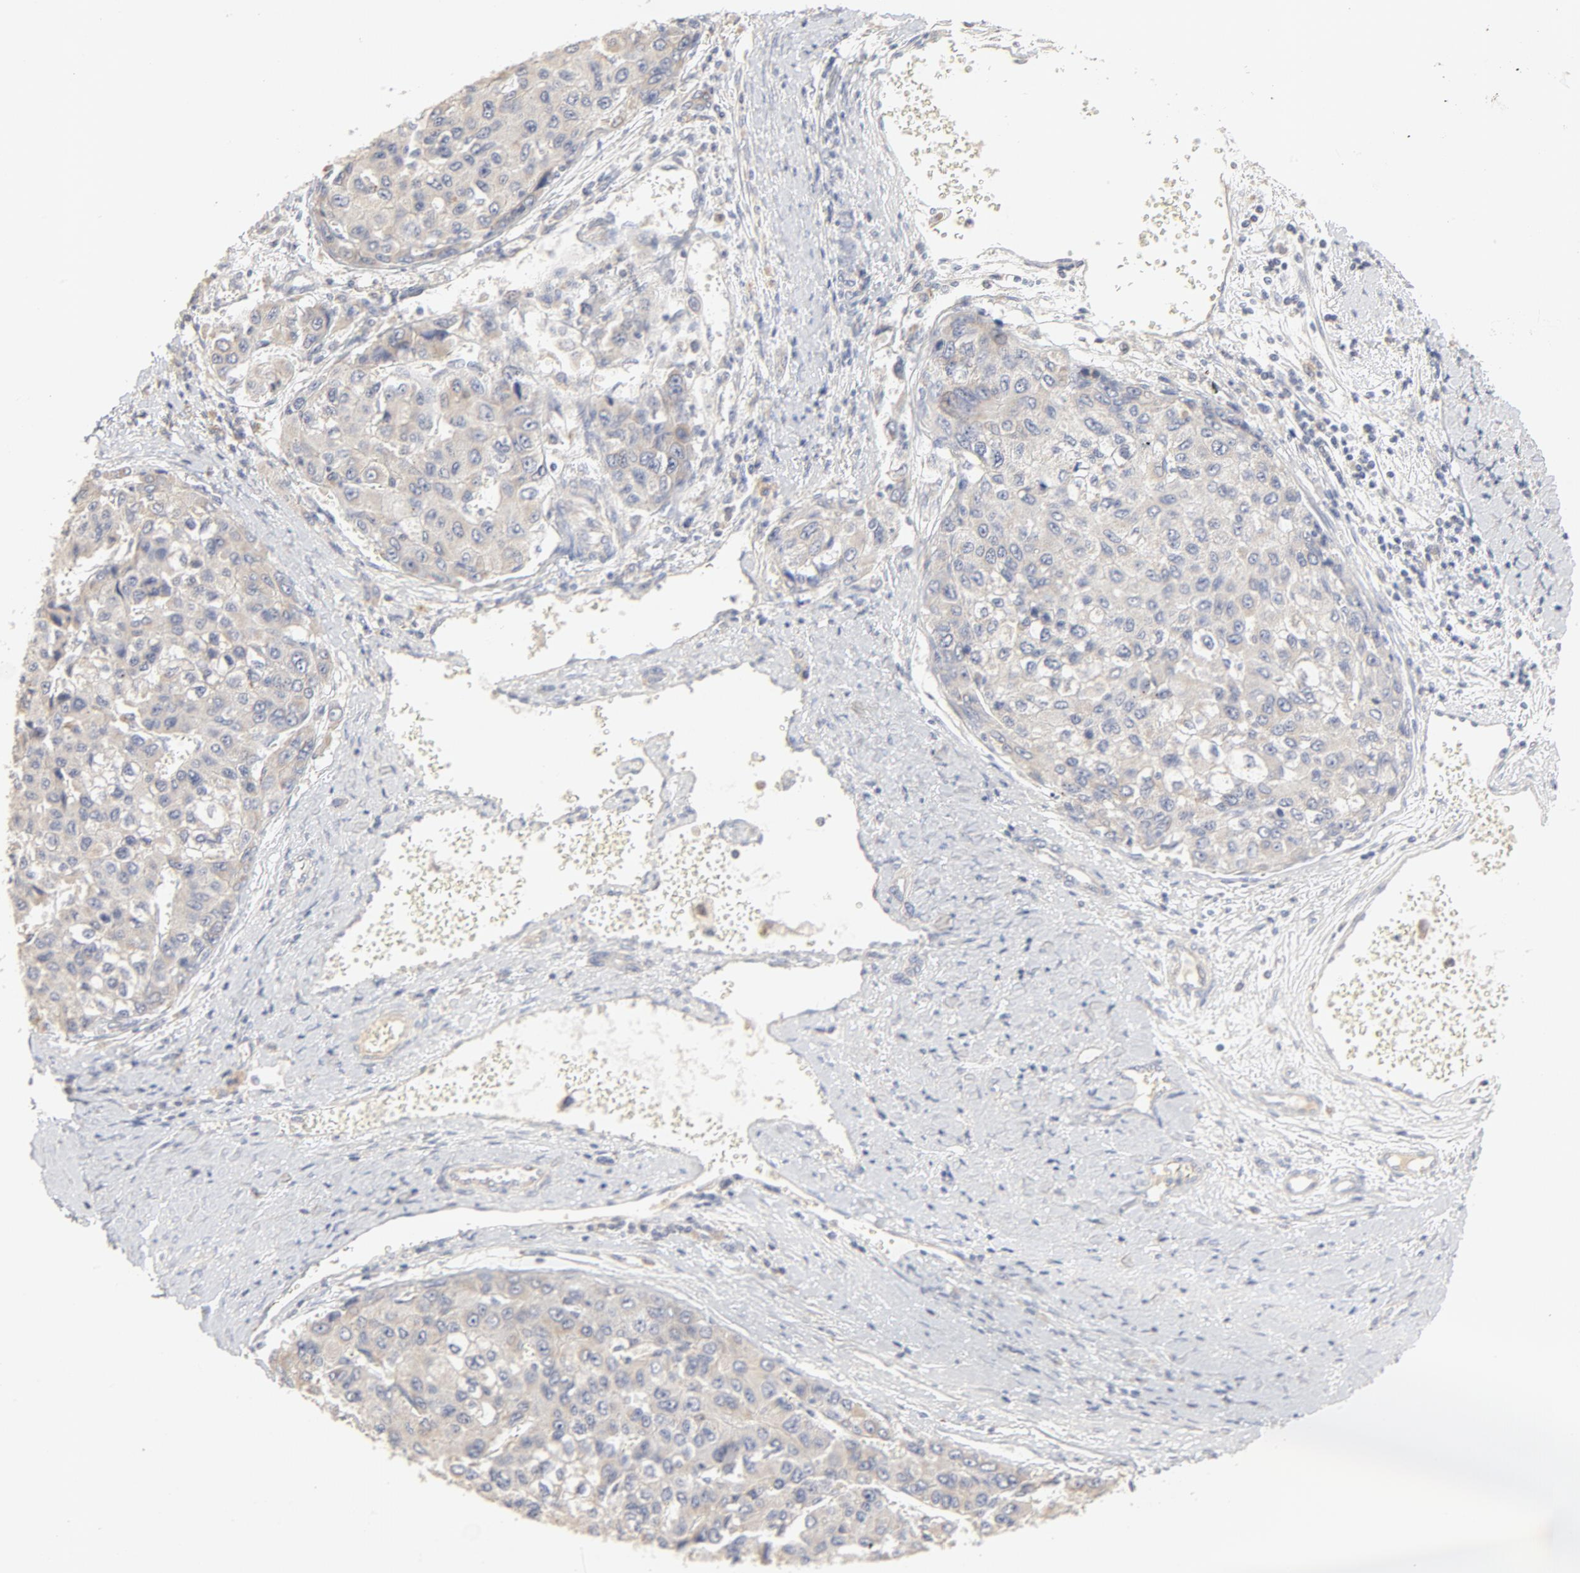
{"staining": {"intensity": "negative", "quantity": "none", "location": "none"}, "tissue": "liver cancer", "cell_type": "Tumor cells", "image_type": "cancer", "snomed": [{"axis": "morphology", "description": "Carcinoma, Hepatocellular, NOS"}, {"axis": "topography", "description": "Liver"}], "caption": "Tumor cells show no significant protein positivity in liver cancer.", "gene": "FCGBP", "patient": {"sex": "female", "age": 66}}